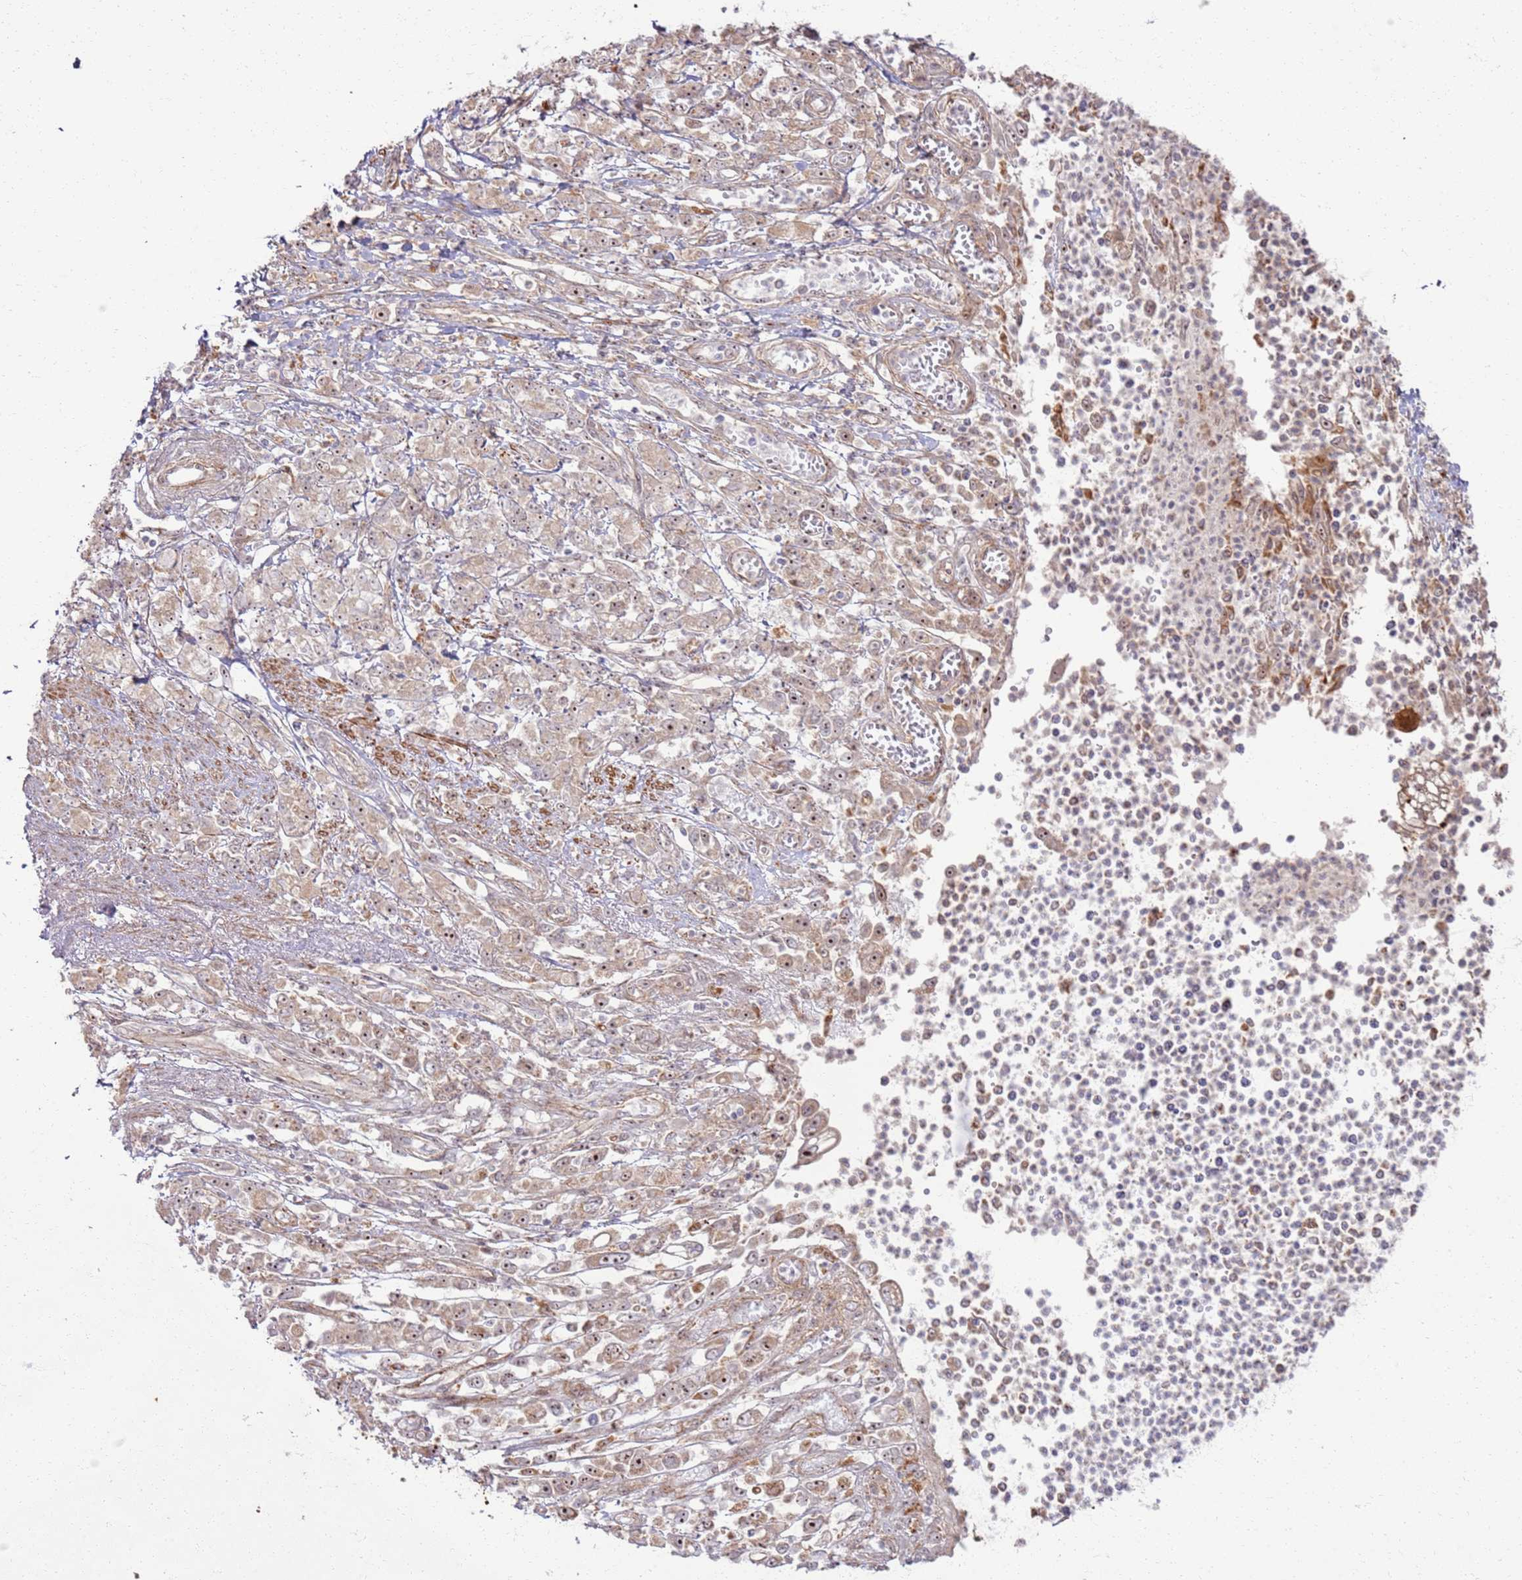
{"staining": {"intensity": "moderate", "quantity": "<25%", "location": "cytoplasmic/membranous,nuclear"}, "tissue": "stomach cancer", "cell_type": "Tumor cells", "image_type": "cancer", "snomed": [{"axis": "morphology", "description": "Adenocarcinoma, NOS"}, {"axis": "topography", "description": "Stomach"}], "caption": "Human stomach cancer stained with a brown dye reveals moderate cytoplasmic/membranous and nuclear positive staining in approximately <25% of tumor cells.", "gene": "CNPY1", "patient": {"sex": "female", "age": 76}}